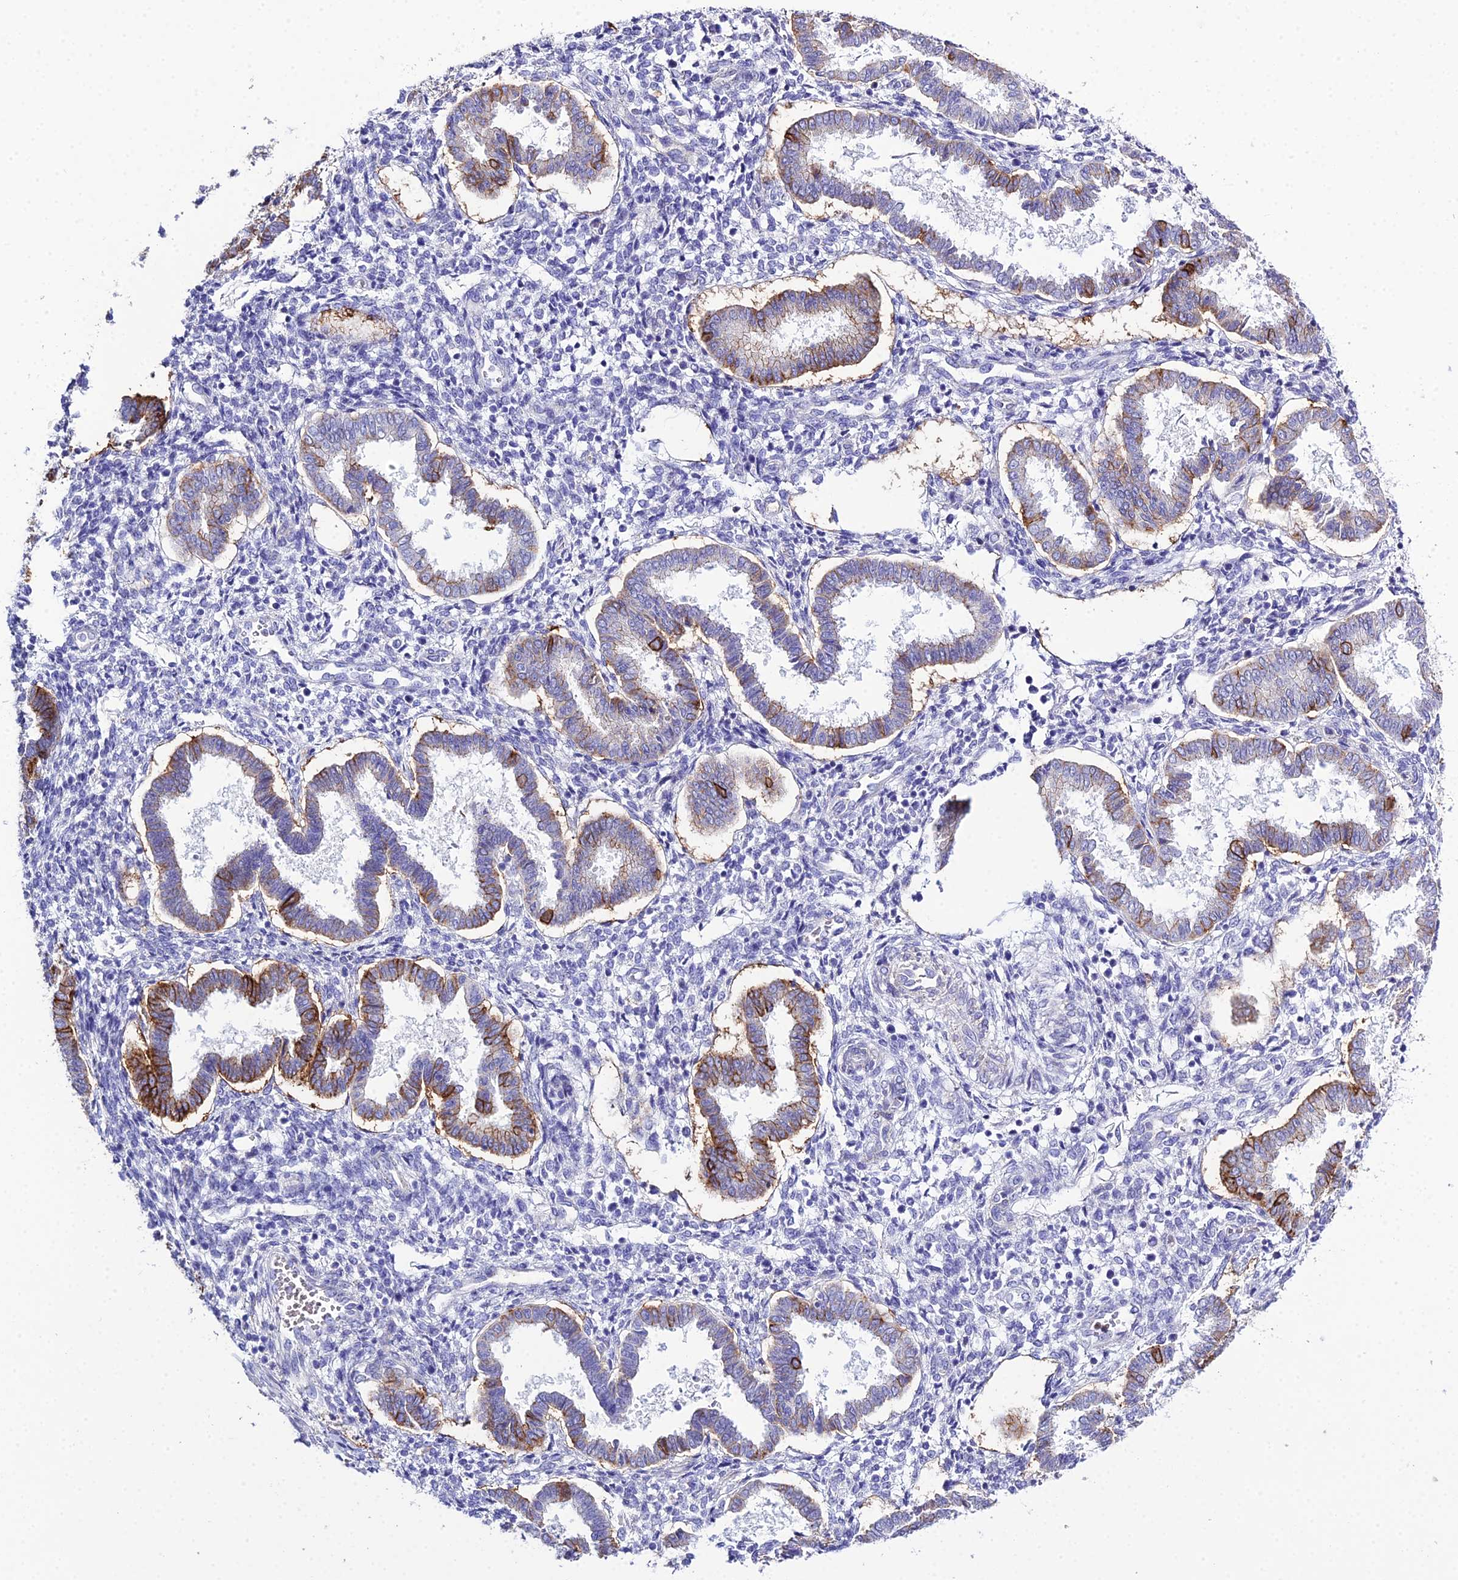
{"staining": {"intensity": "negative", "quantity": "none", "location": "none"}, "tissue": "endometrium", "cell_type": "Cells in endometrial stroma", "image_type": "normal", "snomed": [{"axis": "morphology", "description": "Normal tissue, NOS"}, {"axis": "topography", "description": "Endometrium"}], "caption": "DAB (3,3'-diaminobenzidine) immunohistochemical staining of normal endometrium reveals no significant expression in cells in endometrial stroma. Brightfield microscopy of immunohistochemistry (IHC) stained with DAB (brown) and hematoxylin (blue), captured at high magnification.", "gene": "OR1Q1", "patient": {"sex": "female", "age": 24}}